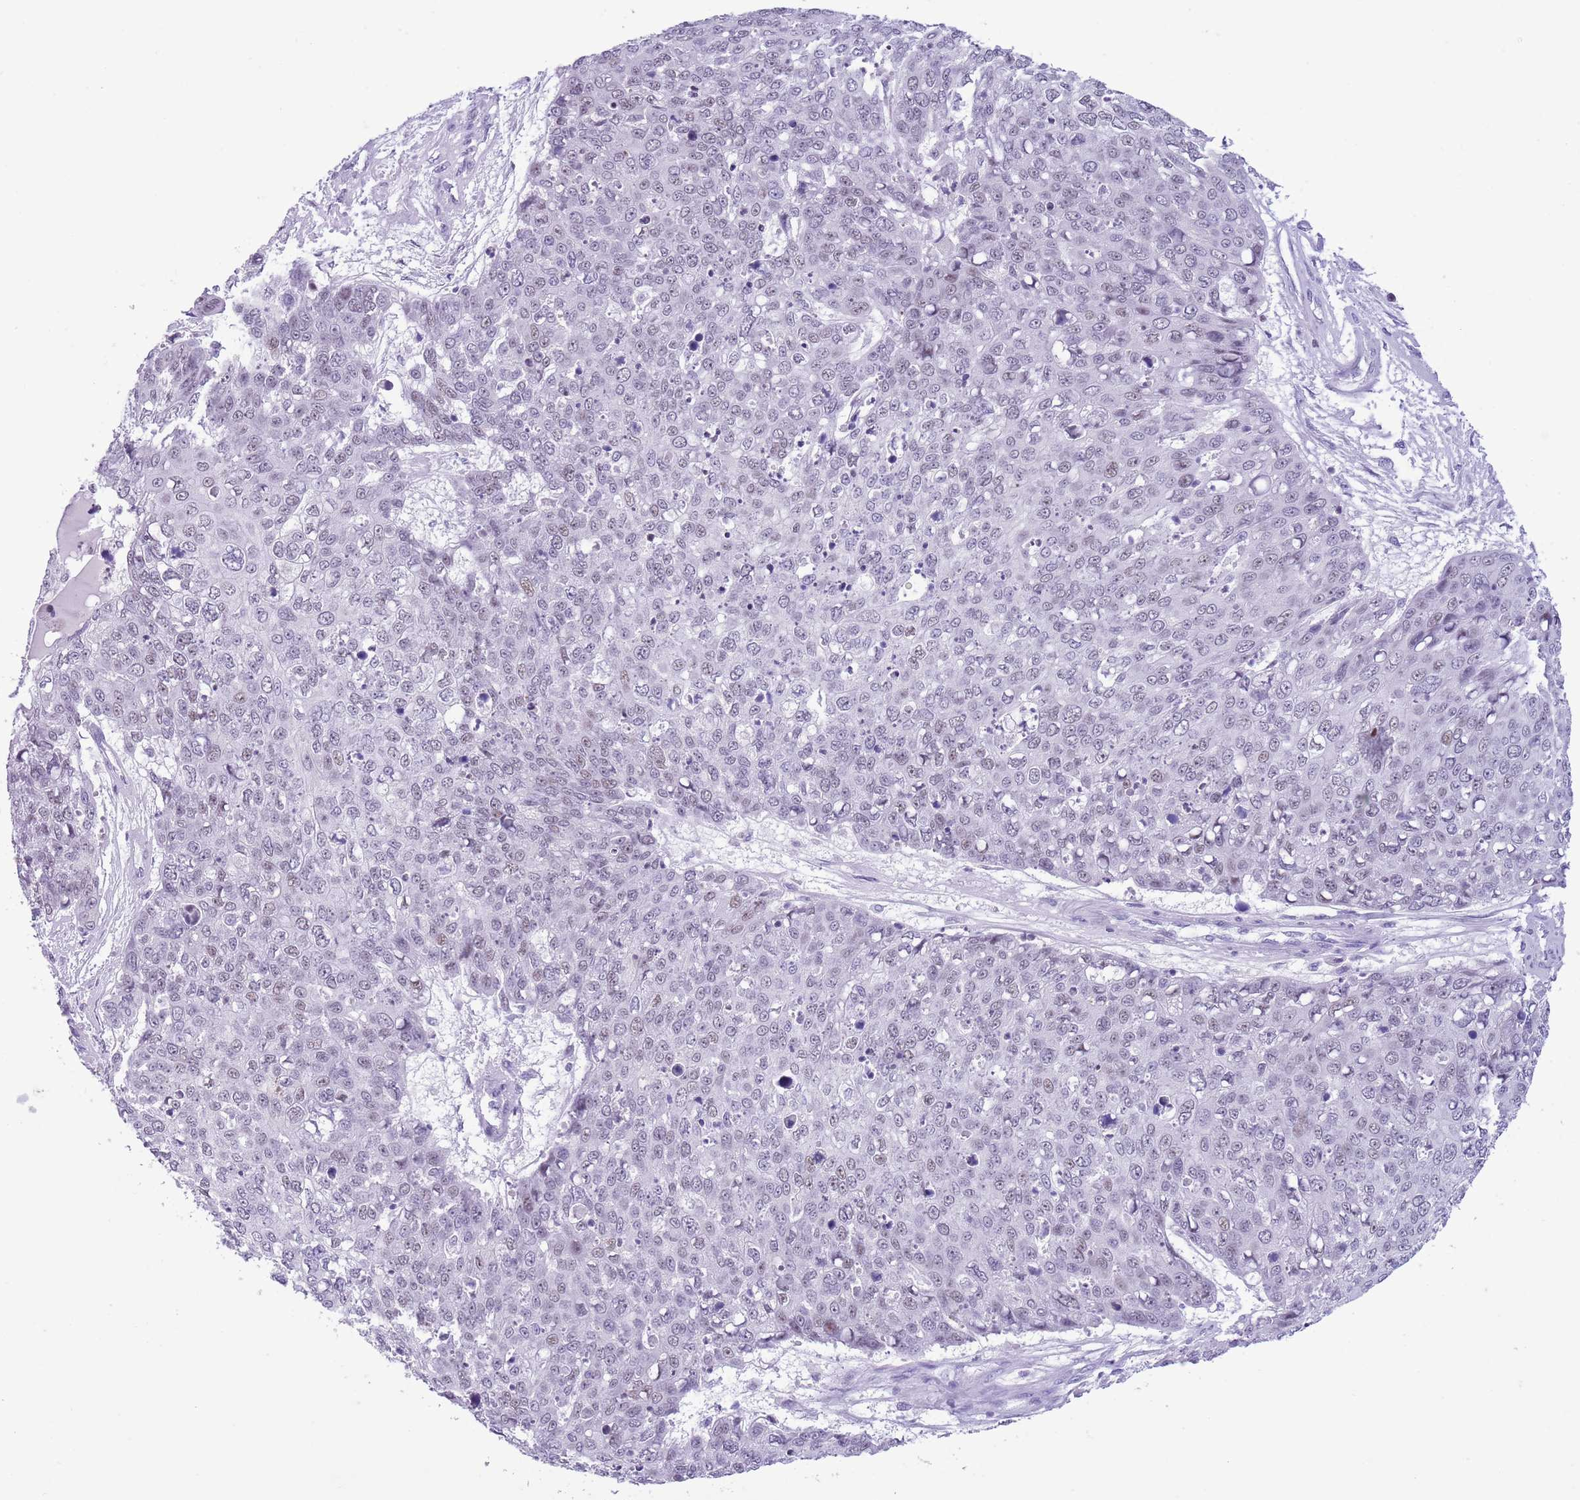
{"staining": {"intensity": "negative", "quantity": "none", "location": "none"}, "tissue": "skin cancer", "cell_type": "Tumor cells", "image_type": "cancer", "snomed": [{"axis": "morphology", "description": "Squamous cell carcinoma, NOS"}, {"axis": "topography", "description": "Skin"}], "caption": "Tumor cells show no significant protein positivity in skin squamous cell carcinoma. (DAB (3,3'-diaminobenzidine) IHC with hematoxylin counter stain).", "gene": "BCL11B", "patient": {"sex": "male", "age": 71}}